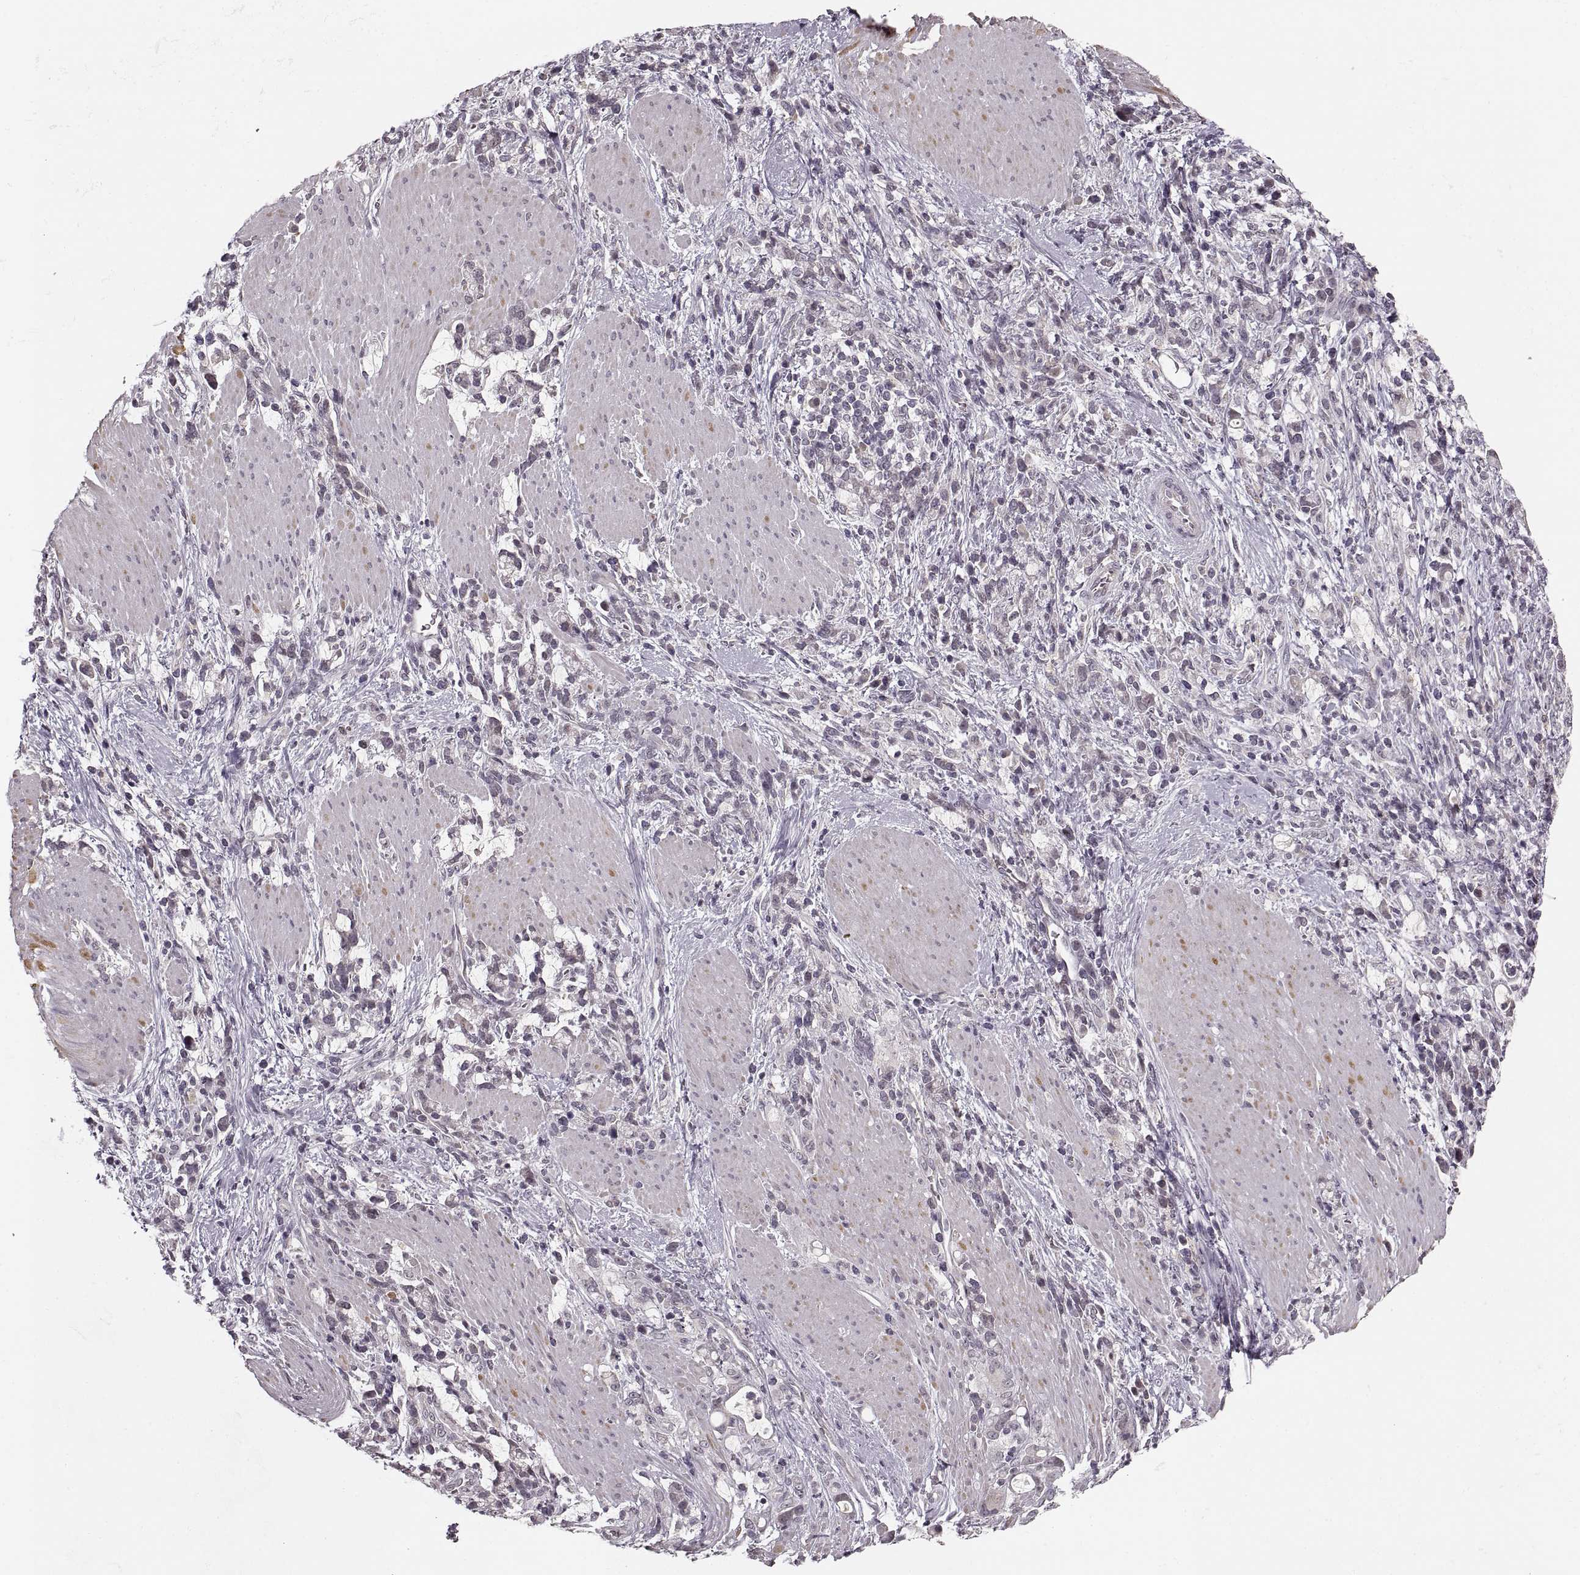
{"staining": {"intensity": "negative", "quantity": "none", "location": "none"}, "tissue": "stomach cancer", "cell_type": "Tumor cells", "image_type": "cancer", "snomed": [{"axis": "morphology", "description": "Adenocarcinoma, NOS"}, {"axis": "topography", "description": "Stomach"}], "caption": "Tumor cells show no significant expression in stomach cancer (adenocarcinoma).", "gene": "ASIC3", "patient": {"sex": "female", "age": 57}}